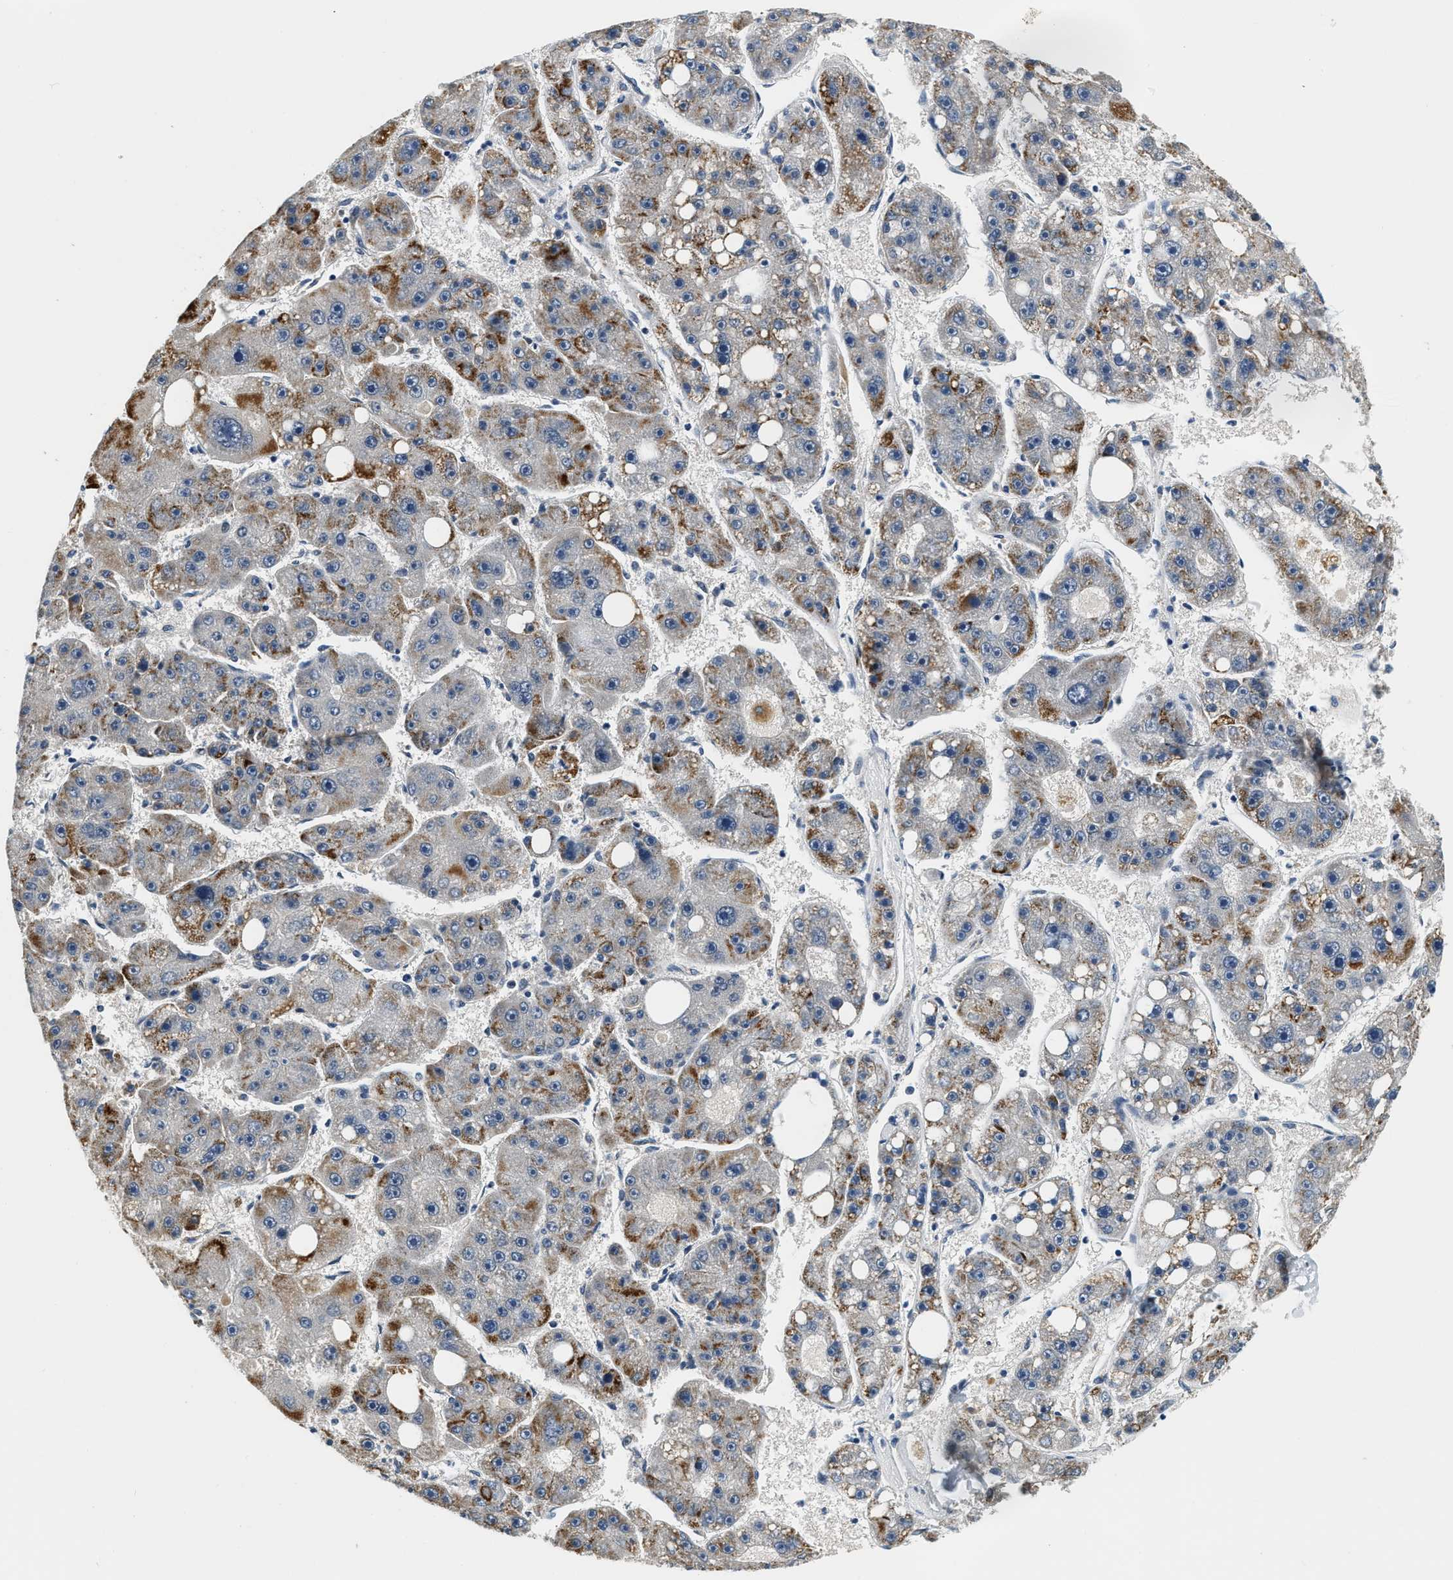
{"staining": {"intensity": "moderate", "quantity": "25%-75%", "location": "cytoplasmic/membranous"}, "tissue": "liver cancer", "cell_type": "Tumor cells", "image_type": "cancer", "snomed": [{"axis": "morphology", "description": "Carcinoma, Hepatocellular, NOS"}, {"axis": "topography", "description": "Liver"}], "caption": "This histopathology image shows IHC staining of liver cancer (hepatocellular carcinoma), with medium moderate cytoplasmic/membranous expression in about 25%-75% of tumor cells.", "gene": "YAE1", "patient": {"sex": "female", "age": 61}}